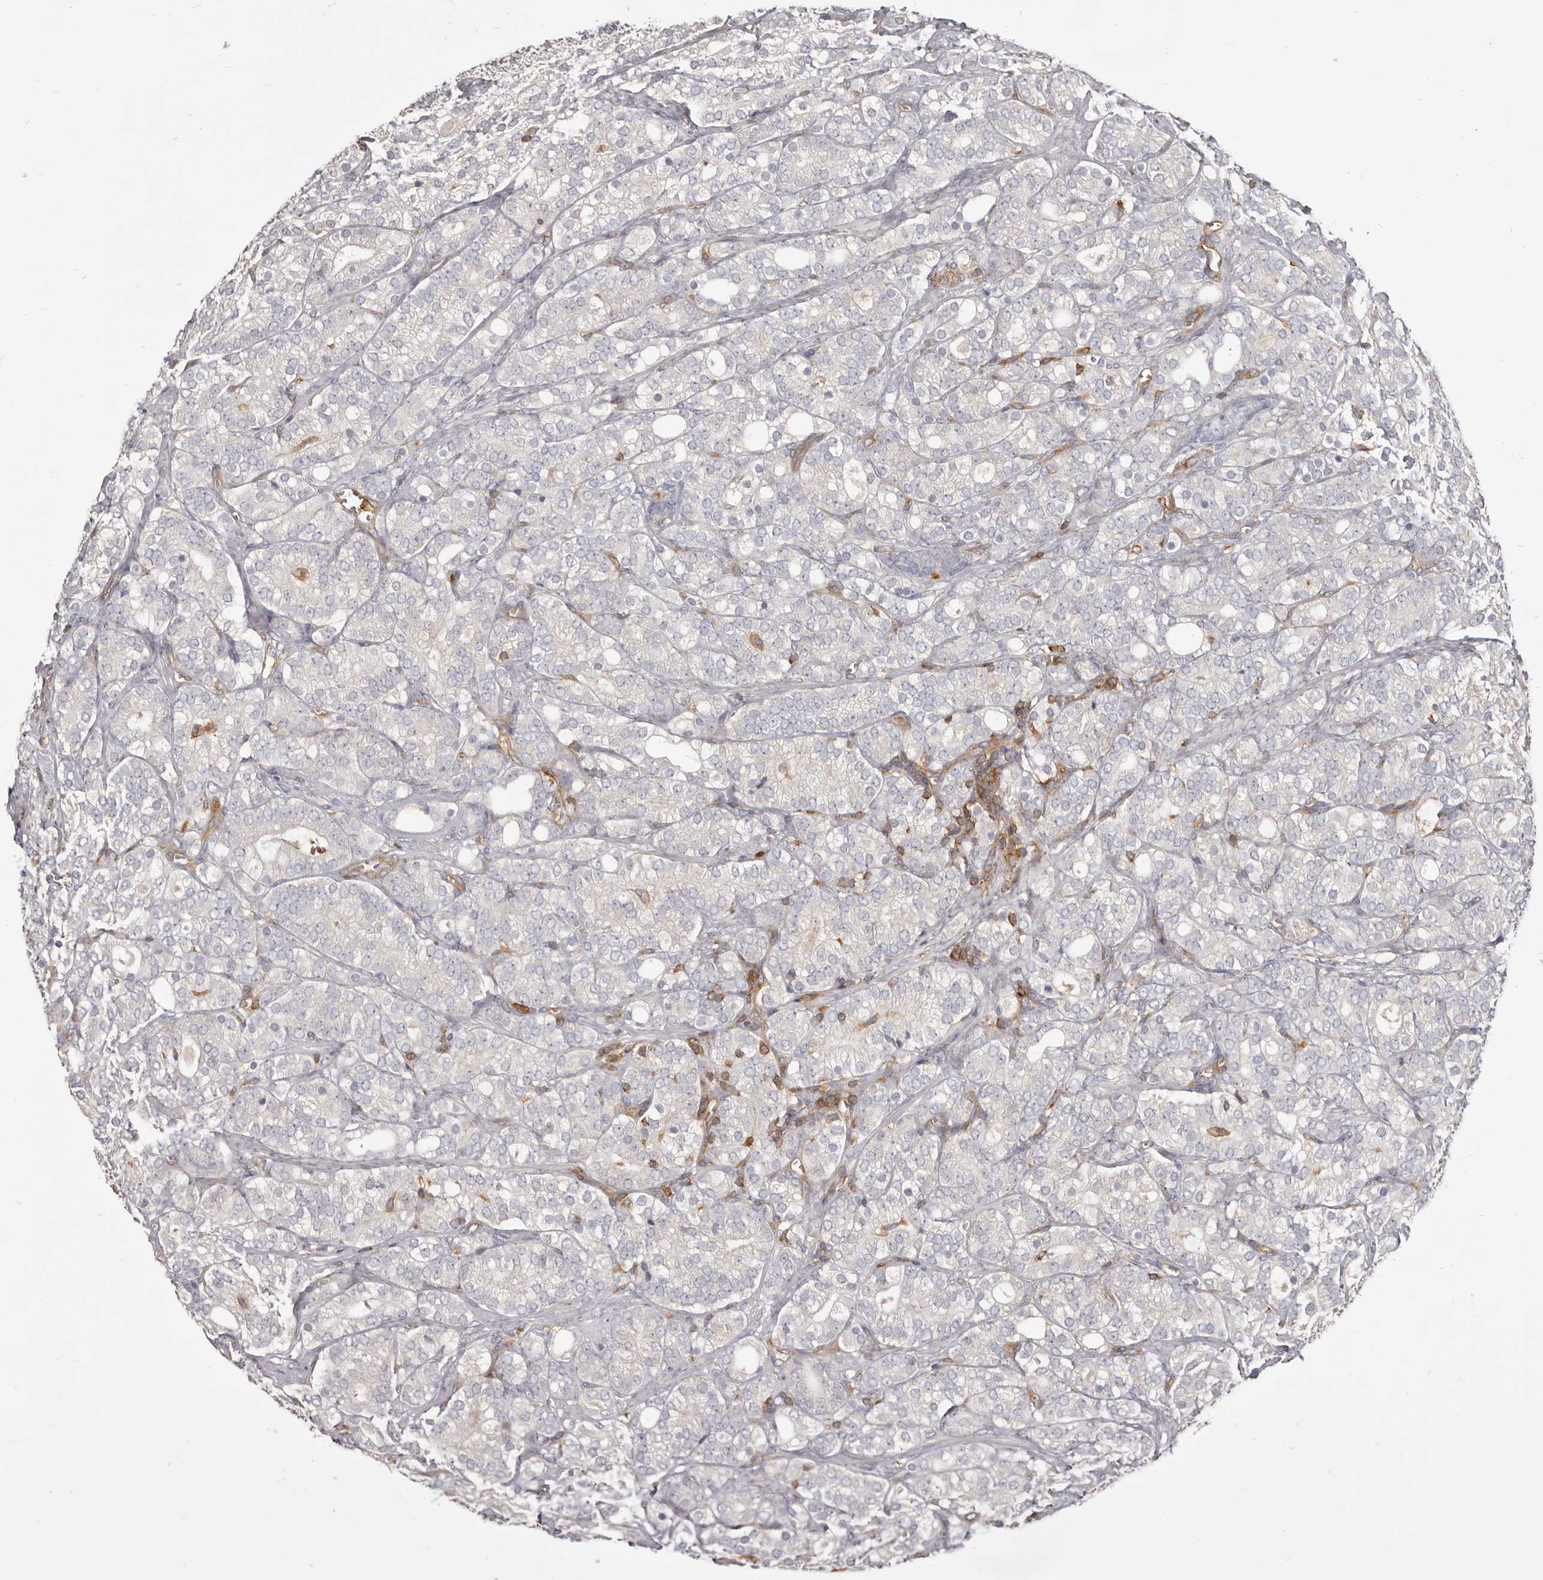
{"staining": {"intensity": "negative", "quantity": "none", "location": "none"}, "tissue": "prostate cancer", "cell_type": "Tumor cells", "image_type": "cancer", "snomed": [{"axis": "morphology", "description": "Adenocarcinoma, High grade"}, {"axis": "topography", "description": "Prostate"}], "caption": "Prostate adenocarcinoma (high-grade) was stained to show a protein in brown. There is no significant expression in tumor cells. (DAB (3,3'-diaminobenzidine) IHC, high magnification).", "gene": "CBL", "patient": {"sex": "male", "age": 57}}